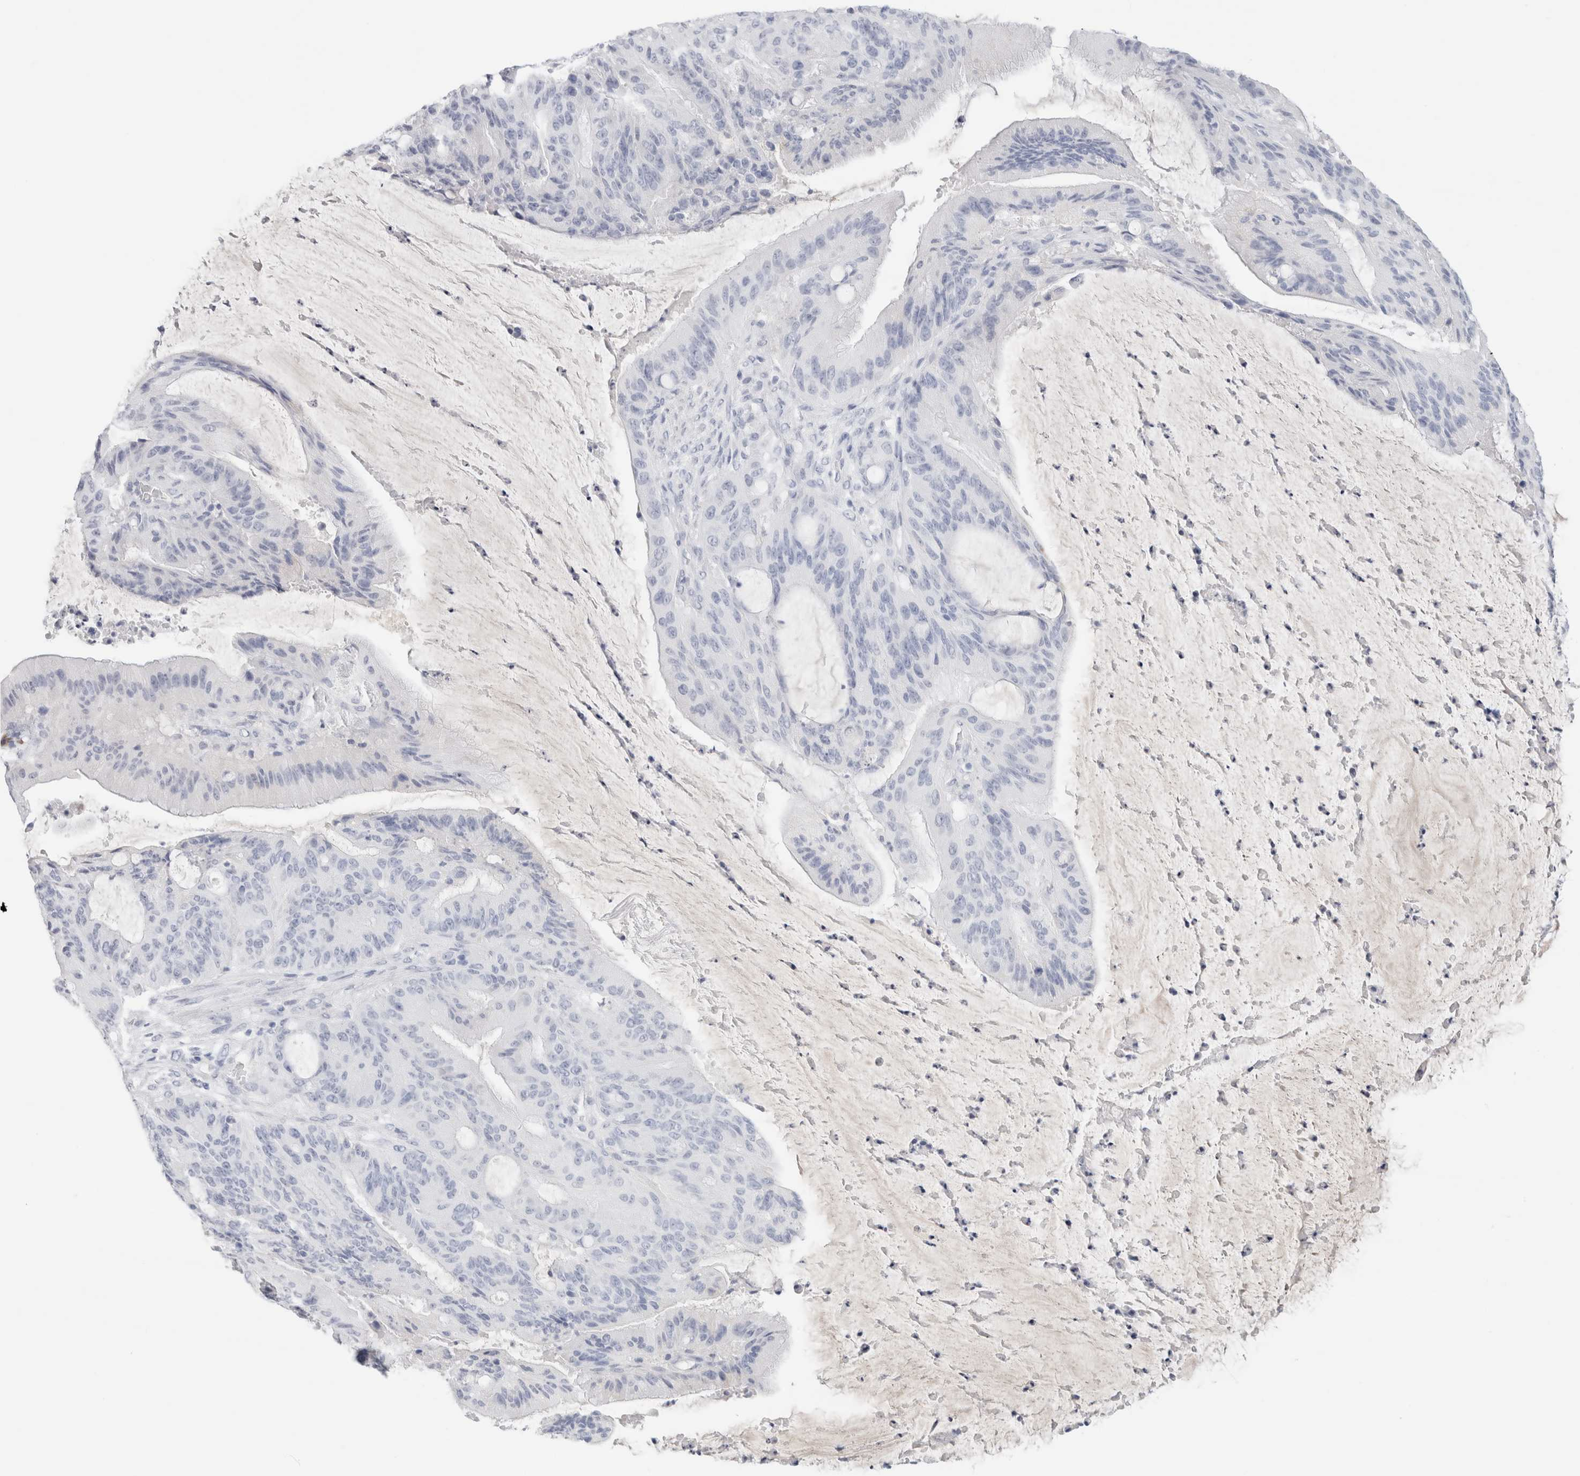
{"staining": {"intensity": "negative", "quantity": "none", "location": "none"}, "tissue": "liver cancer", "cell_type": "Tumor cells", "image_type": "cancer", "snomed": [{"axis": "morphology", "description": "Normal tissue, NOS"}, {"axis": "morphology", "description": "Cholangiocarcinoma"}, {"axis": "topography", "description": "Liver"}, {"axis": "topography", "description": "Peripheral nerve tissue"}], "caption": "Immunohistochemical staining of human liver cancer (cholangiocarcinoma) reveals no significant expression in tumor cells. (DAB immunohistochemistry (IHC) with hematoxylin counter stain).", "gene": "IL6", "patient": {"sex": "female", "age": 73}}